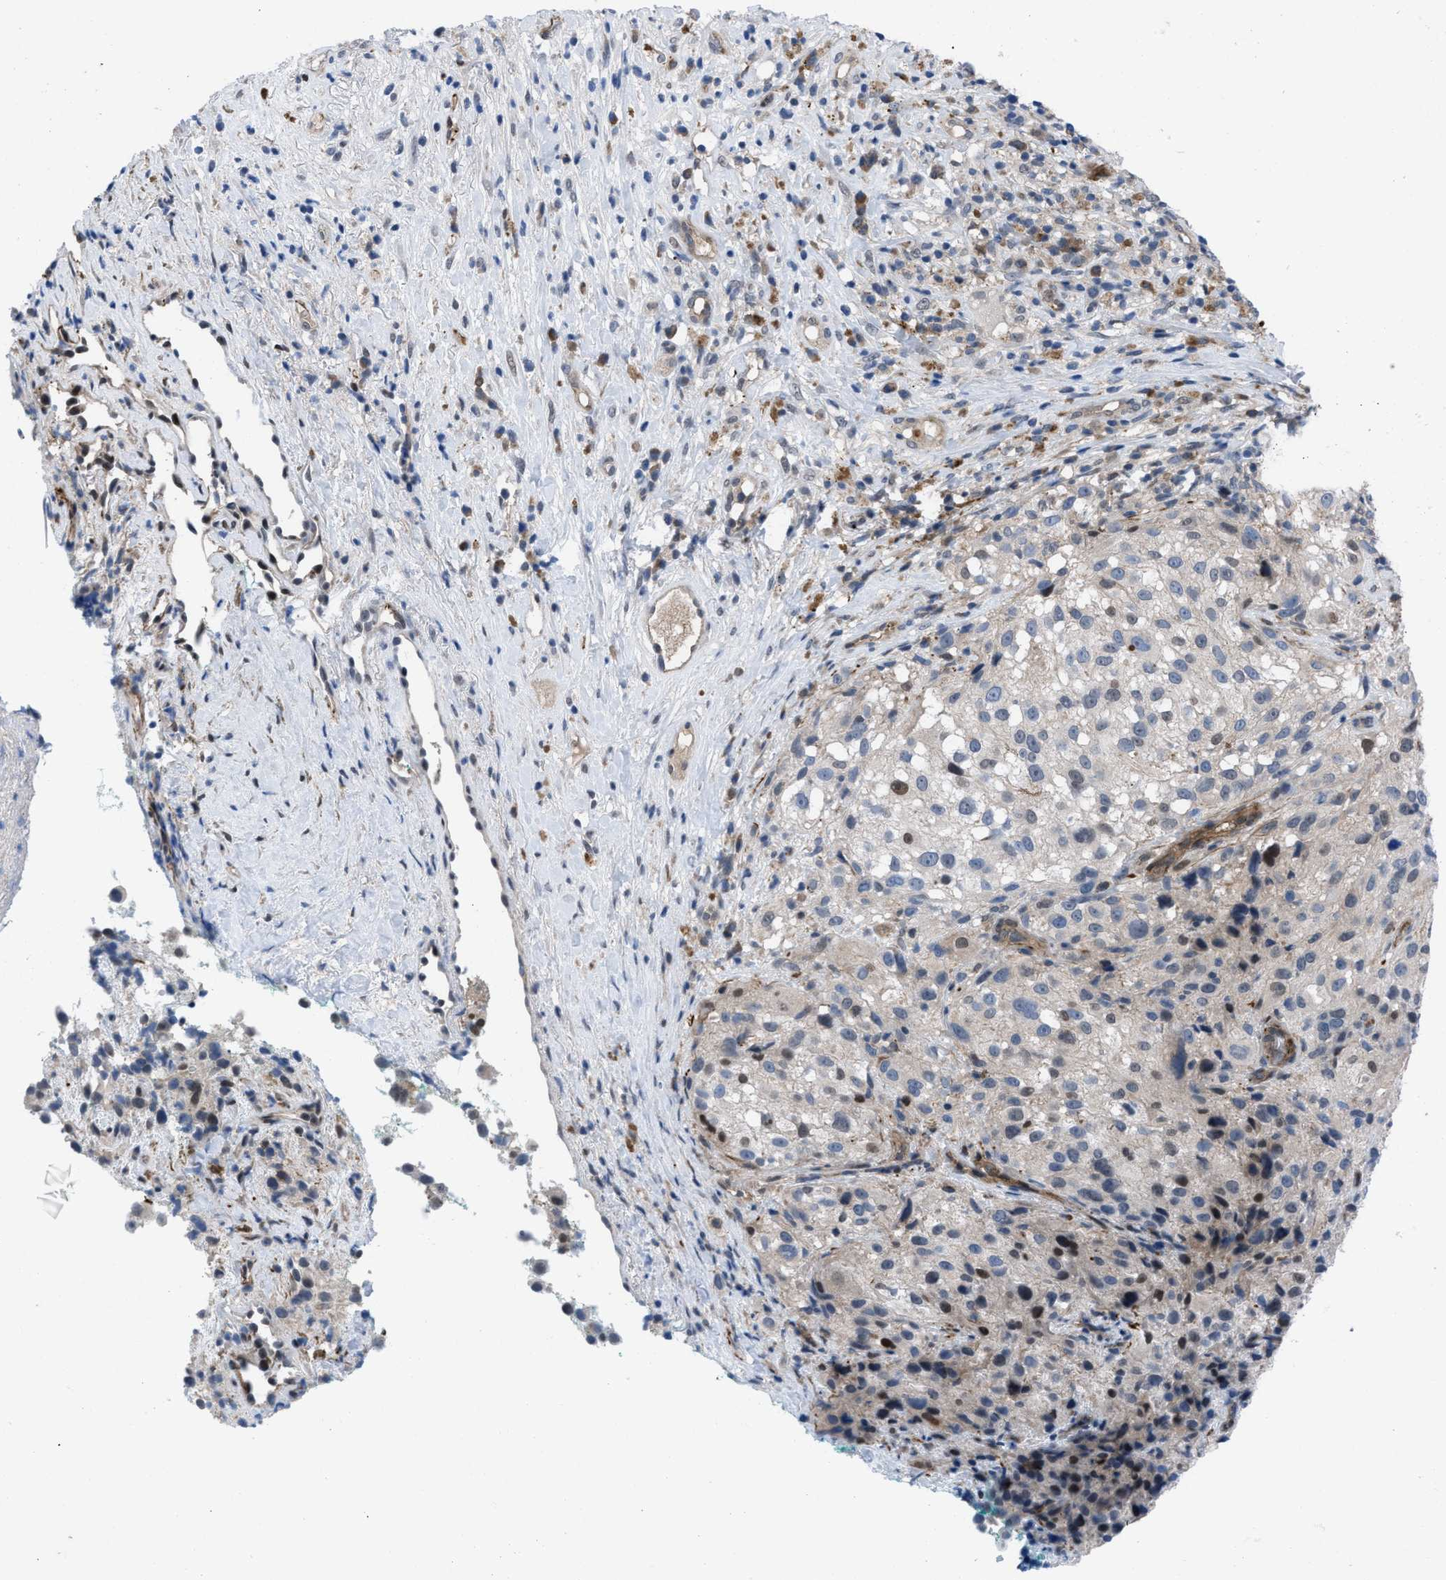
{"staining": {"intensity": "negative", "quantity": "none", "location": "none"}, "tissue": "melanoma", "cell_type": "Tumor cells", "image_type": "cancer", "snomed": [{"axis": "morphology", "description": "Necrosis, NOS"}, {"axis": "morphology", "description": "Malignant melanoma, NOS"}, {"axis": "topography", "description": "Skin"}], "caption": "Malignant melanoma was stained to show a protein in brown. There is no significant staining in tumor cells.", "gene": "IL17RE", "patient": {"sex": "female", "age": 87}}